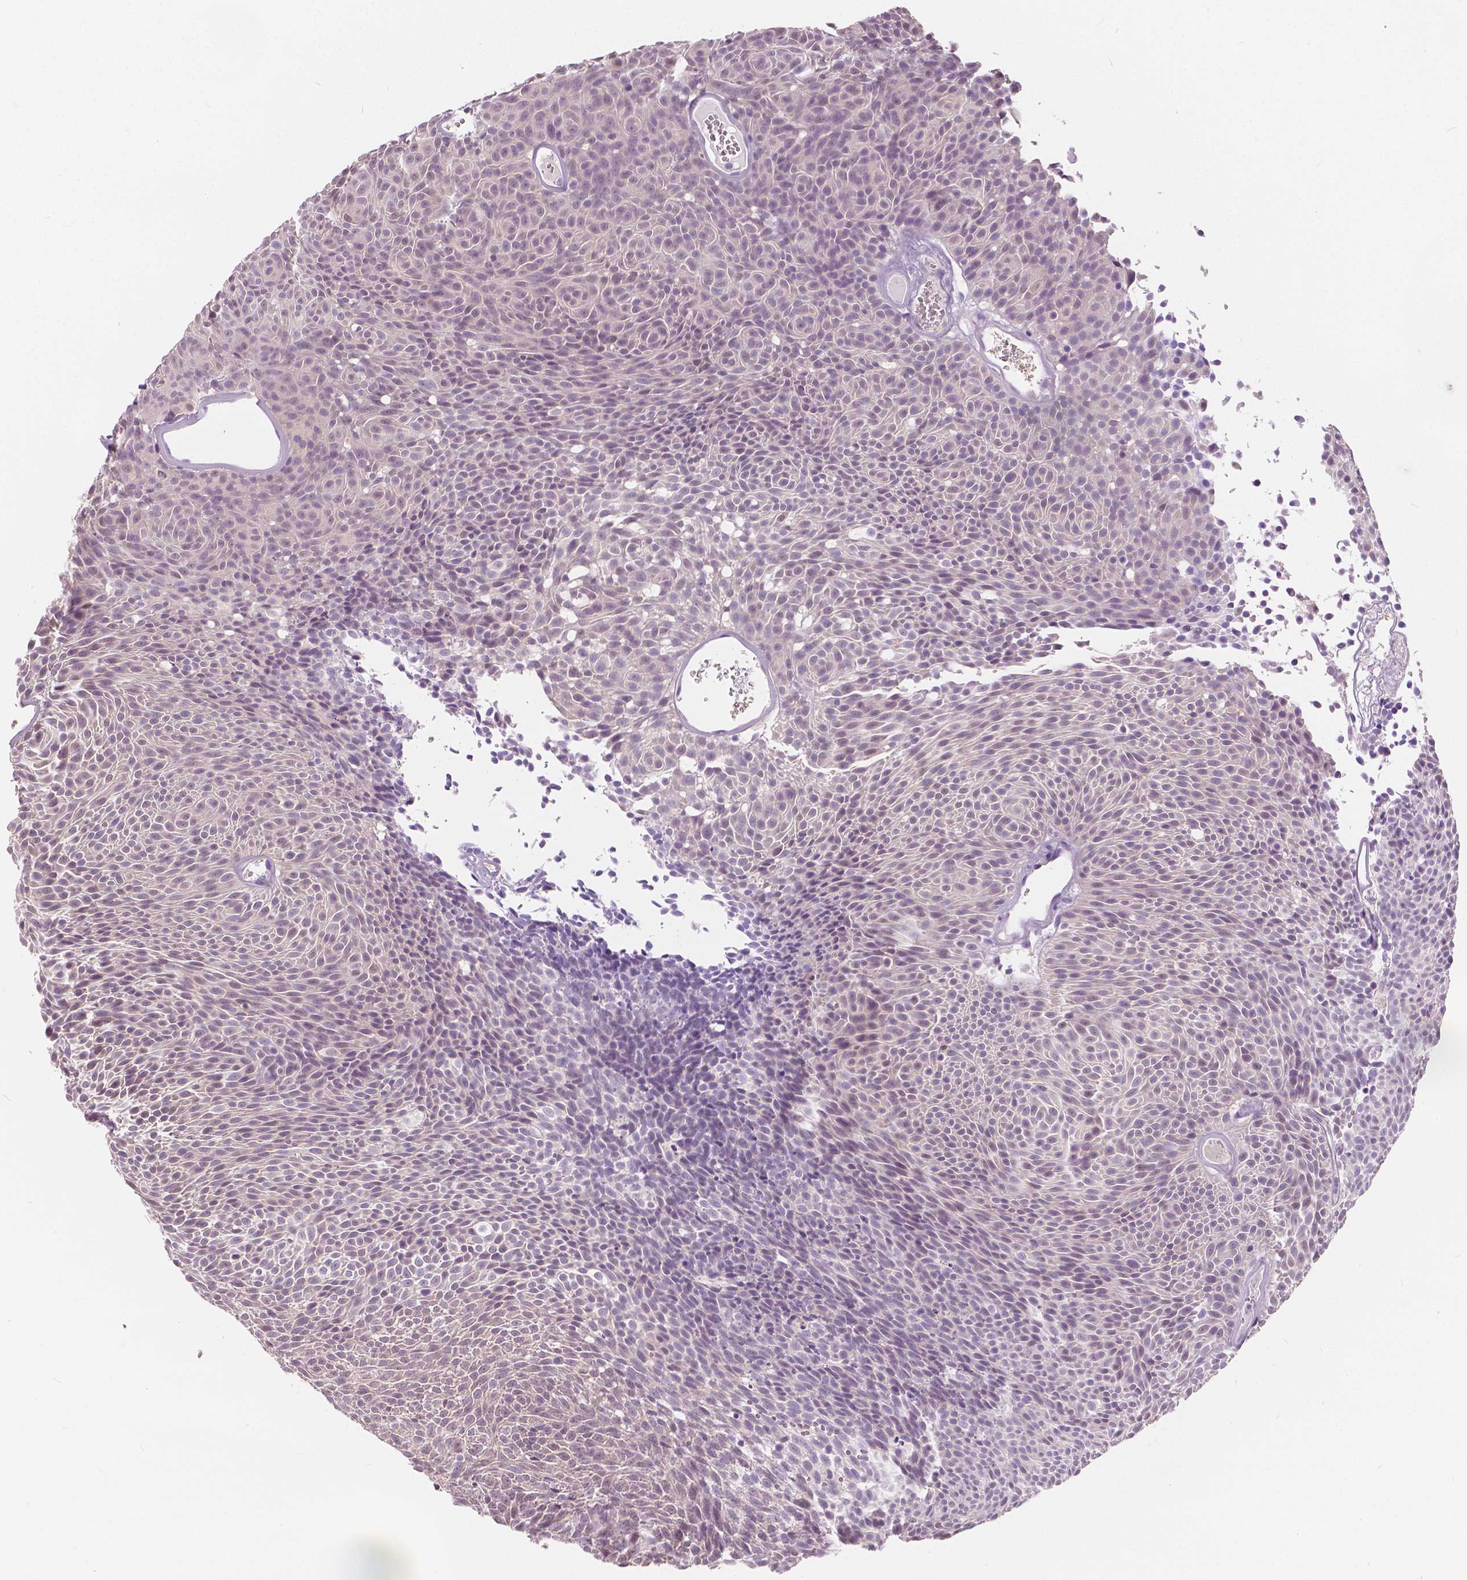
{"staining": {"intensity": "weak", "quantity": "<25%", "location": "cytoplasmic/membranous"}, "tissue": "urothelial cancer", "cell_type": "Tumor cells", "image_type": "cancer", "snomed": [{"axis": "morphology", "description": "Urothelial carcinoma, Low grade"}, {"axis": "topography", "description": "Urinary bladder"}], "caption": "Tumor cells show no significant protein expression in urothelial carcinoma (low-grade).", "gene": "TKFC", "patient": {"sex": "male", "age": 77}}